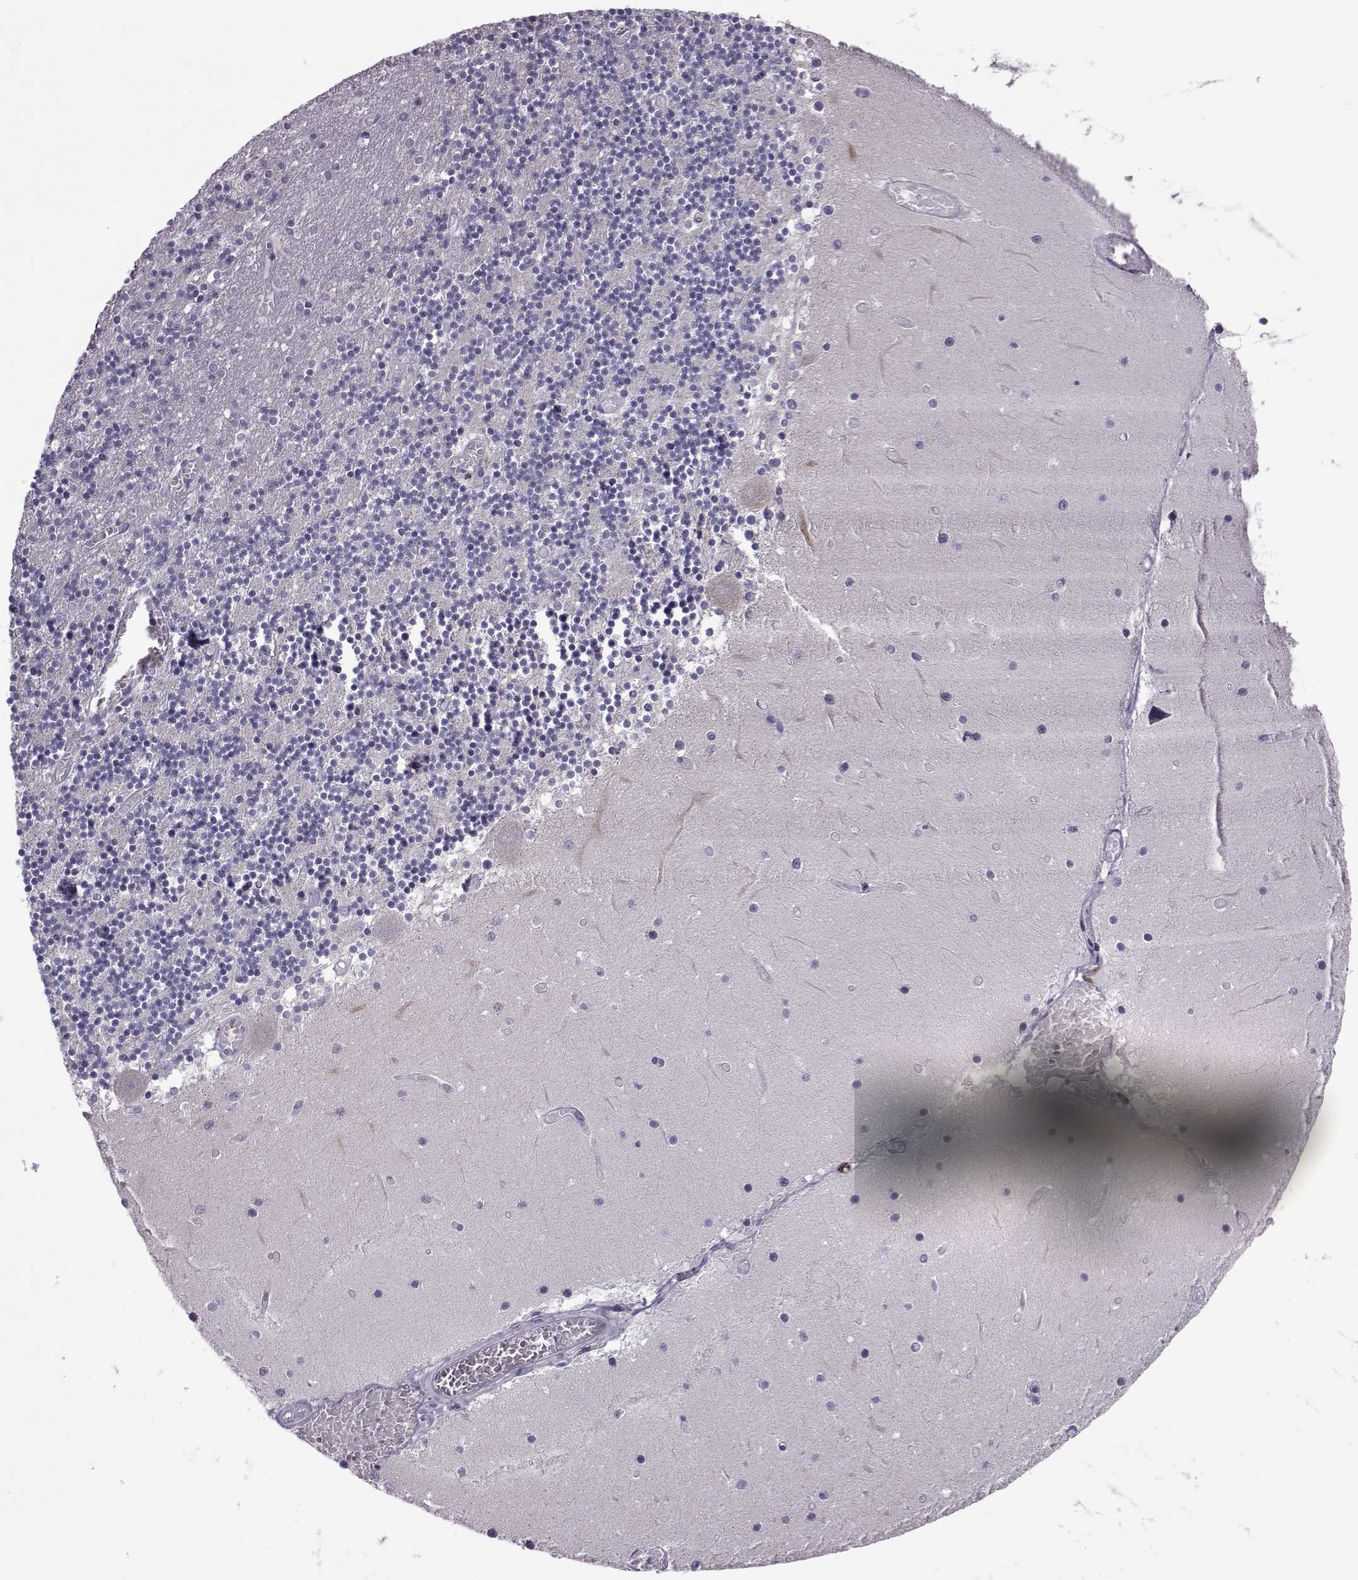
{"staining": {"intensity": "negative", "quantity": "none", "location": "none"}, "tissue": "cerebellum", "cell_type": "Cells in granular layer", "image_type": "normal", "snomed": [{"axis": "morphology", "description": "Normal tissue, NOS"}, {"axis": "topography", "description": "Cerebellum"}], "caption": "A photomicrograph of cerebellum stained for a protein demonstrates no brown staining in cells in granular layer. (Stains: DAB immunohistochemistry (IHC) with hematoxylin counter stain, Microscopy: brightfield microscopy at high magnification).", "gene": "OIP5", "patient": {"sex": "female", "age": 28}}